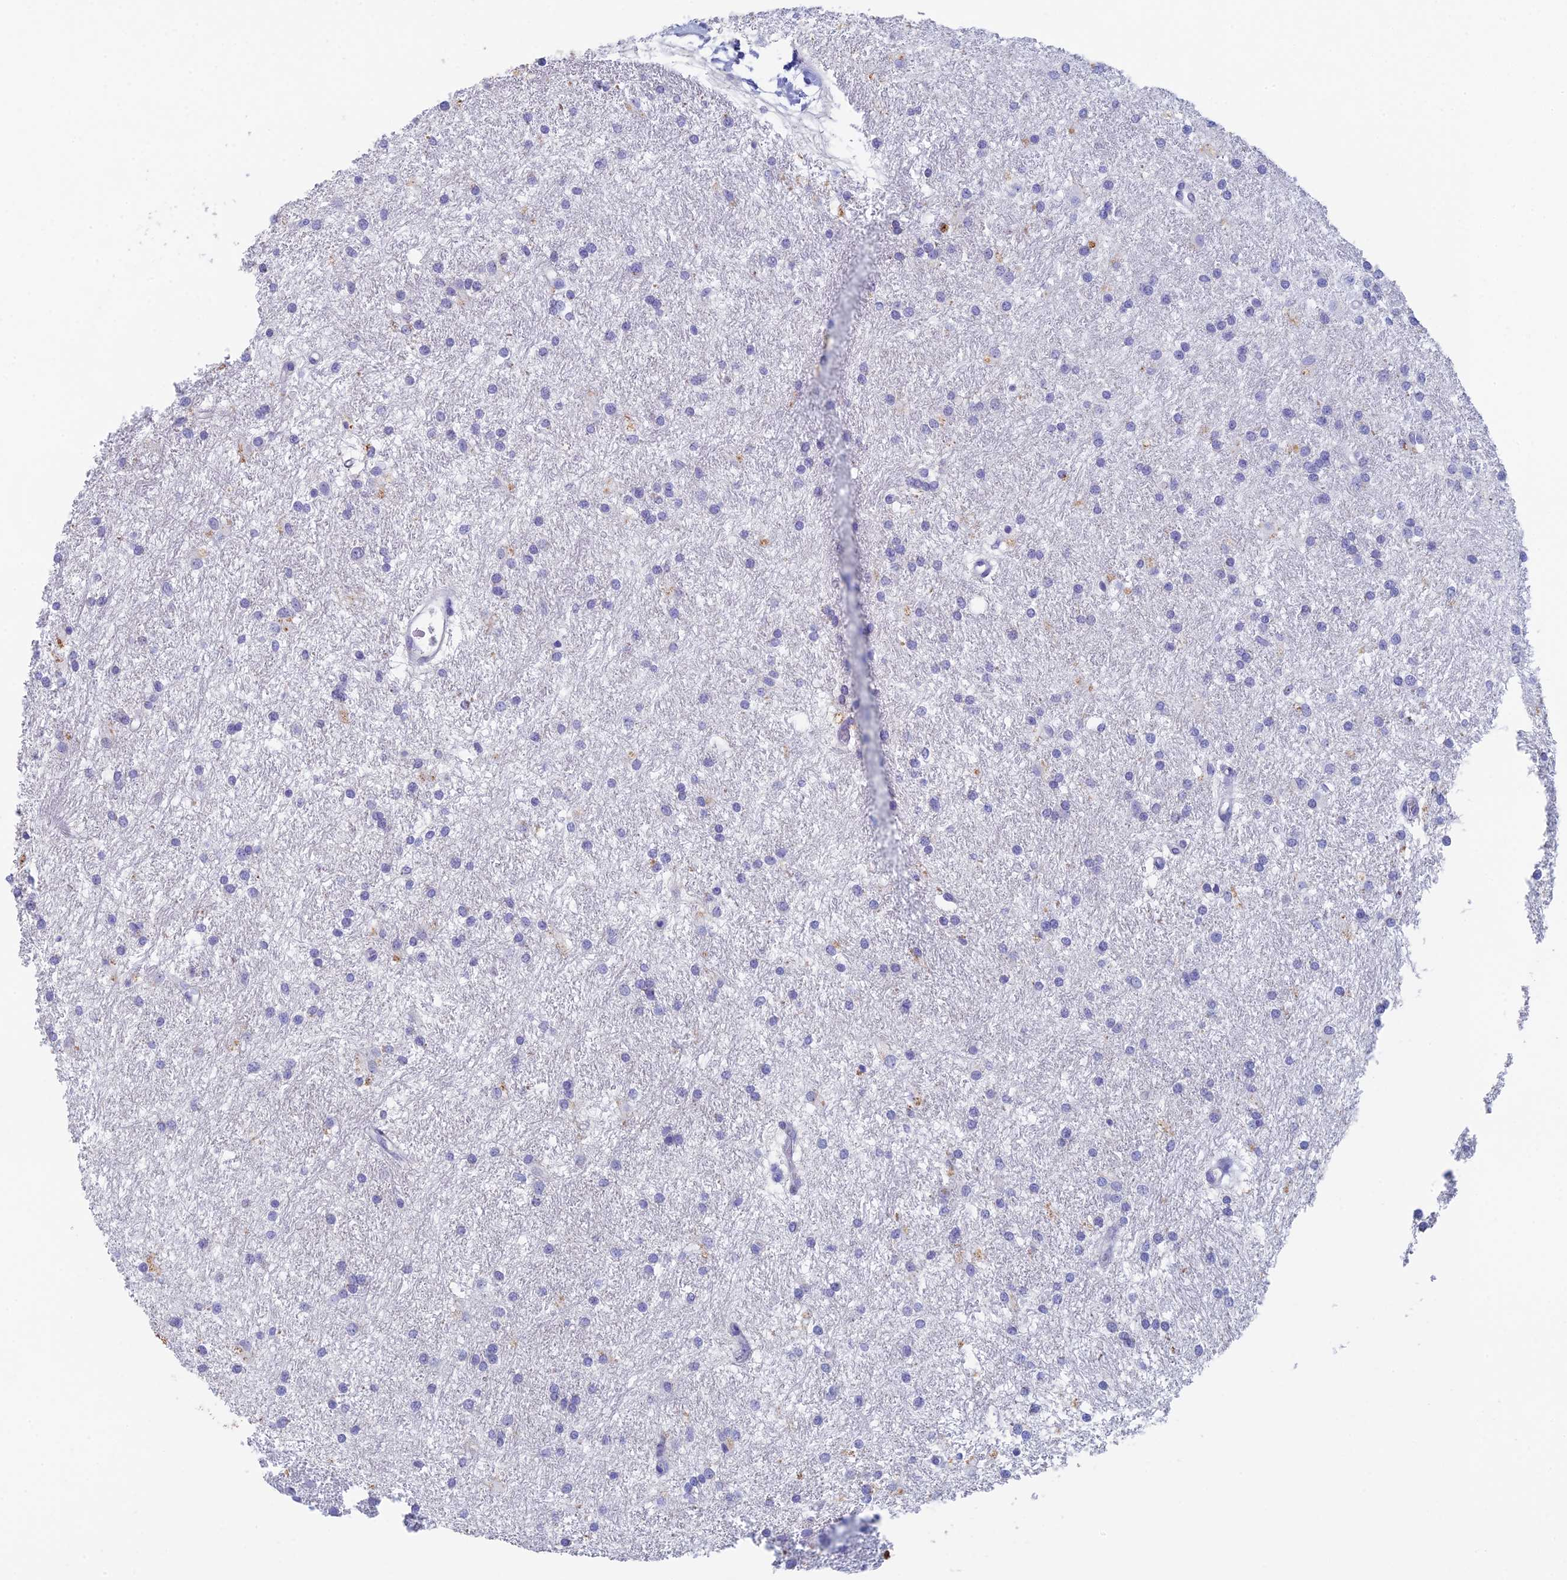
{"staining": {"intensity": "negative", "quantity": "none", "location": "none"}, "tissue": "glioma", "cell_type": "Tumor cells", "image_type": "cancer", "snomed": [{"axis": "morphology", "description": "Glioma, malignant, High grade"}, {"axis": "topography", "description": "Brain"}], "caption": "An IHC histopathology image of glioma is shown. There is no staining in tumor cells of glioma.", "gene": "REXO5", "patient": {"sex": "male", "age": 77}}